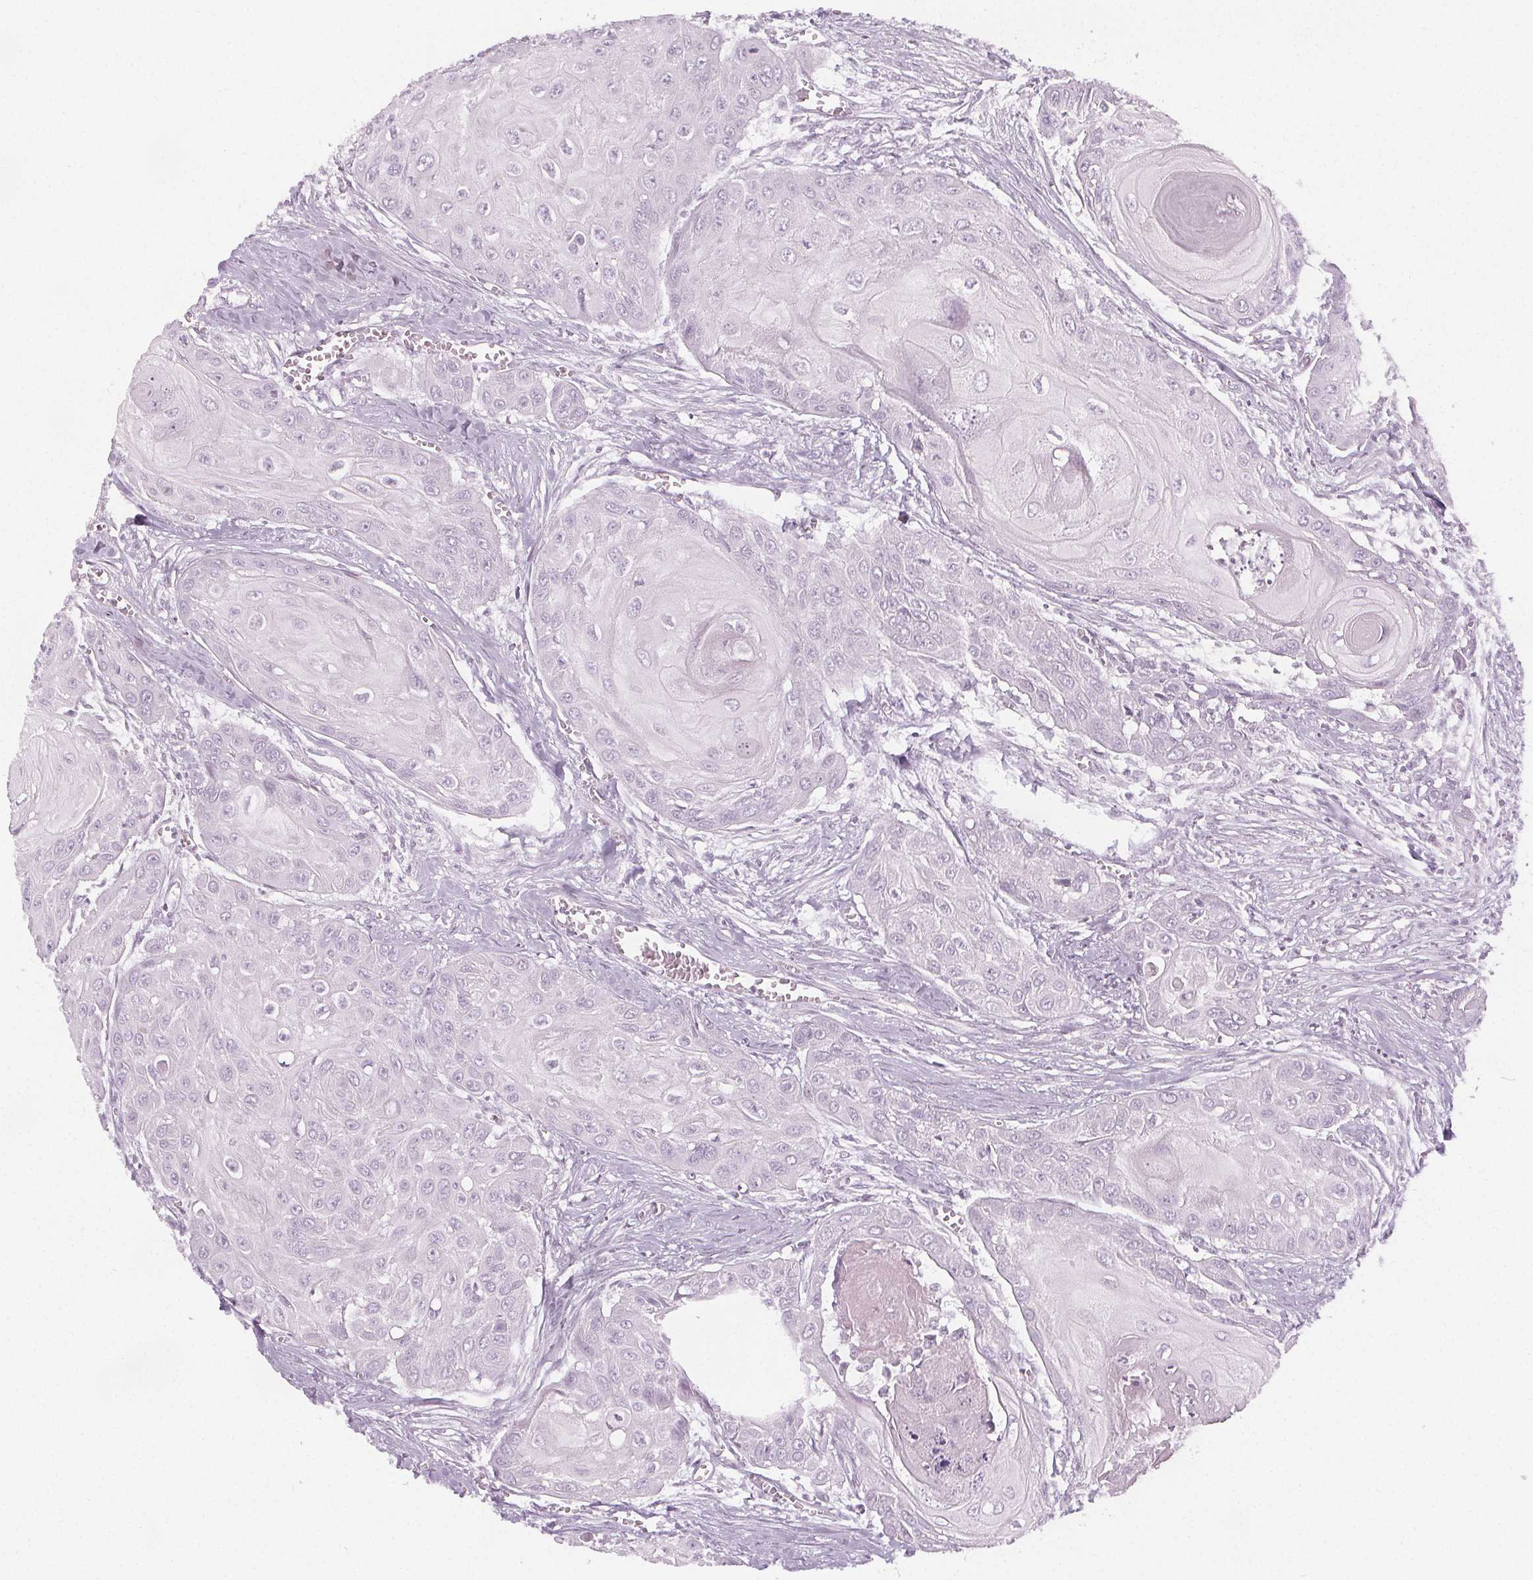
{"staining": {"intensity": "negative", "quantity": "none", "location": "none"}, "tissue": "head and neck cancer", "cell_type": "Tumor cells", "image_type": "cancer", "snomed": [{"axis": "morphology", "description": "Squamous cell carcinoma, NOS"}, {"axis": "topography", "description": "Oral tissue"}, {"axis": "topography", "description": "Head-Neck"}], "caption": "Tumor cells show no significant protein expression in head and neck cancer.", "gene": "SLC5A12", "patient": {"sex": "male", "age": 71}}